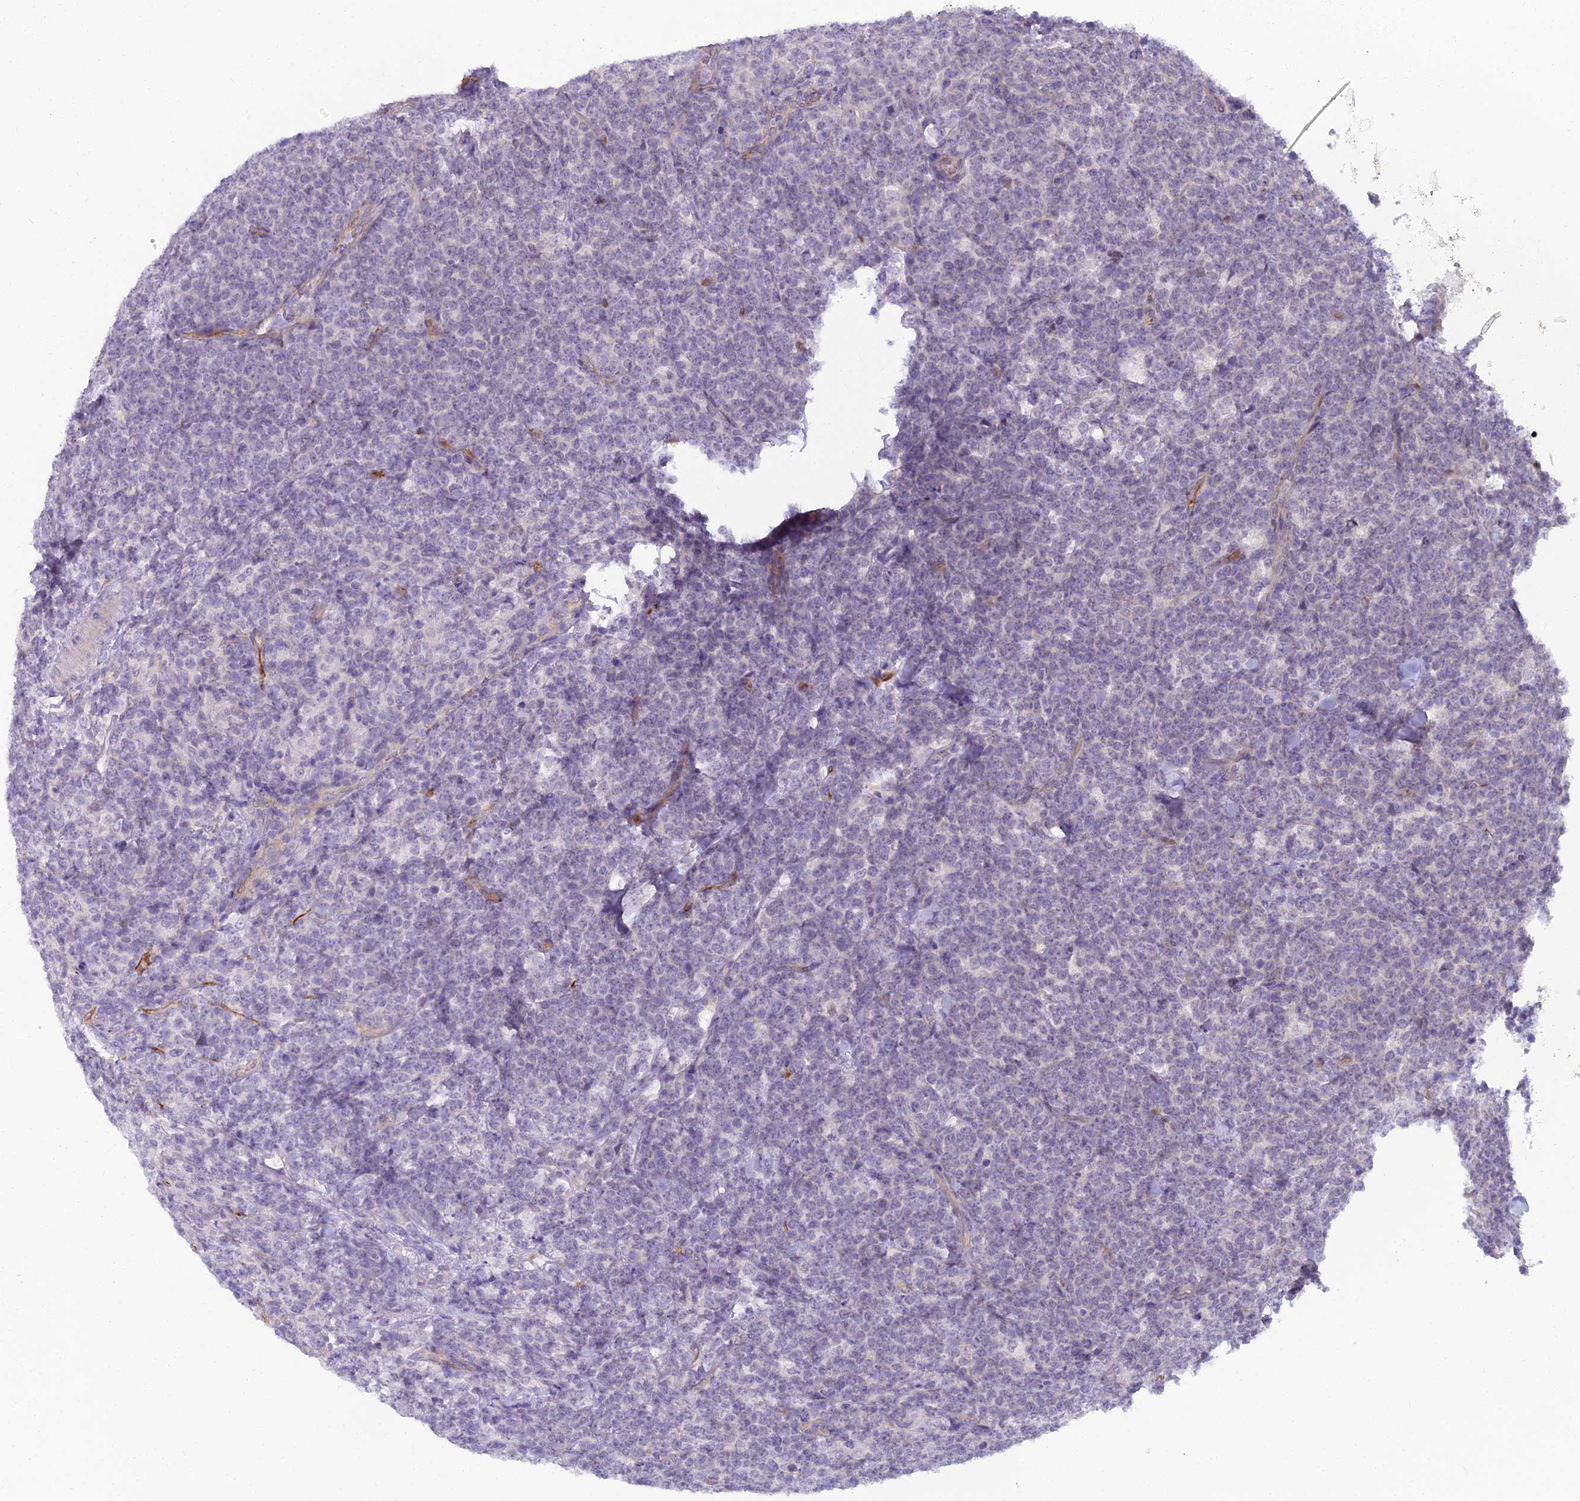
{"staining": {"intensity": "negative", "quantity": "none", "location": "none"}, "tissue": "lymphoma", "cell_type": "Tumor cells", "image_type": "cancer", "snomed": [{"axis": "morphology", "description": "Malignant lymphoma, non-Hodgkin's type, High grade"}, {"axis": "topography", "description": "Small intestine"}], "caption": "Tumor cells are negative for brown protein staining in lymphoma.", "gene": "RGL3", "patient": {"sex": "male", "age": 8}}